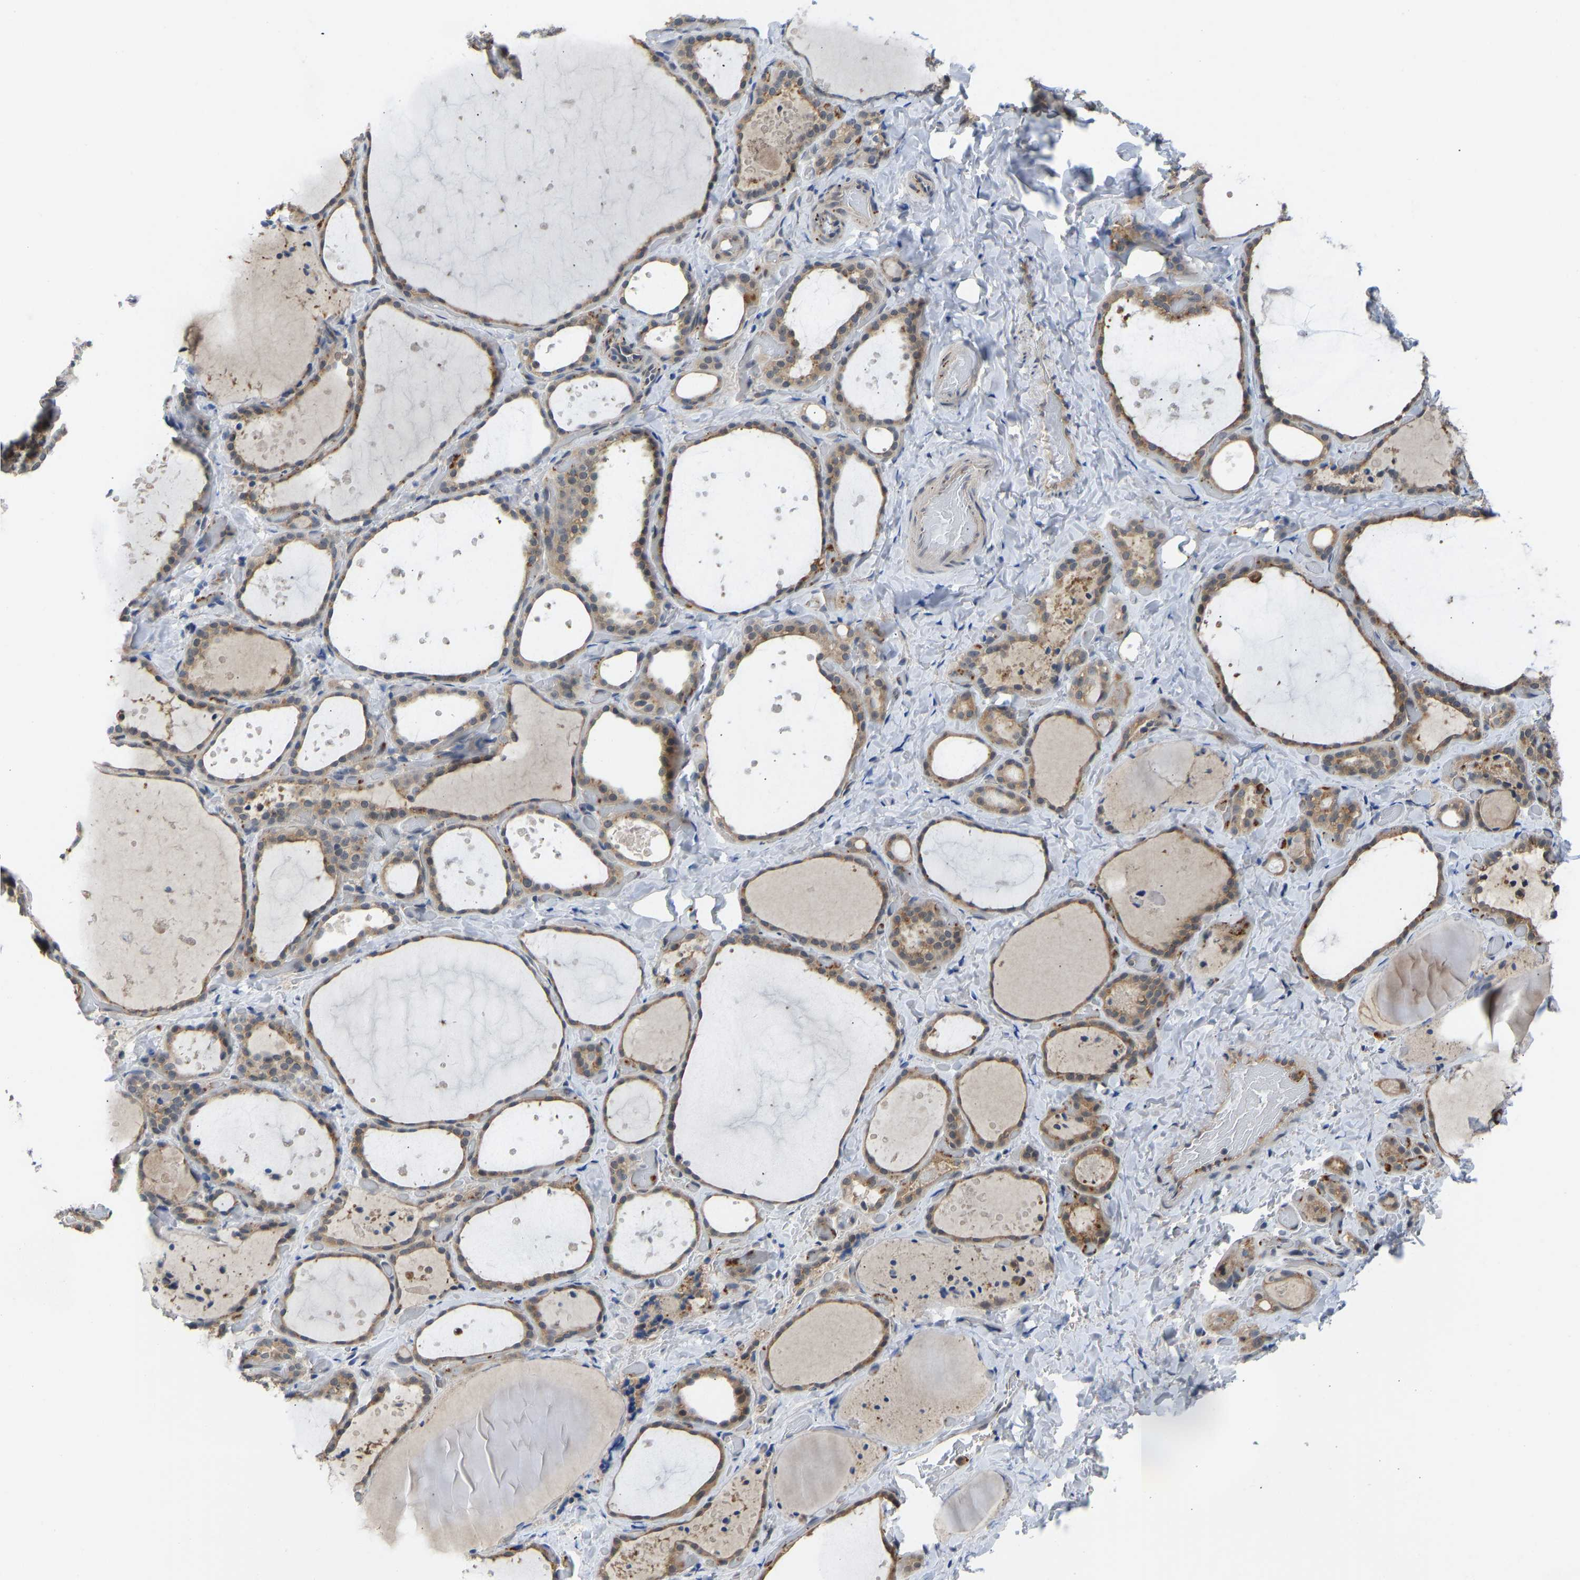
{"staining": {"intensity": "weak", "quantity": ">75%", "location": "cytoplasmic/membranous"}, "tissue": "thyroid gland", "cell_type": "Glandular cells", "image_type": "normal", "snomed": [{"axis": "morphology", "description": "Normal tissue, NOS"}, {"axis": "topography", "description": "Thyroid gland"}], "caption": "A histopathology image of thyroid gland stained for a protein demonstrates weak cytoplasmic/membranous brown staining in glandular cells. The protein of interest is stained brown, and the nuclei are stained in blue (DAB IHC with brightfield microscopy, high magnification).", "gene": "ZNF251", "patient": {"sex": "female", "age": 44}}